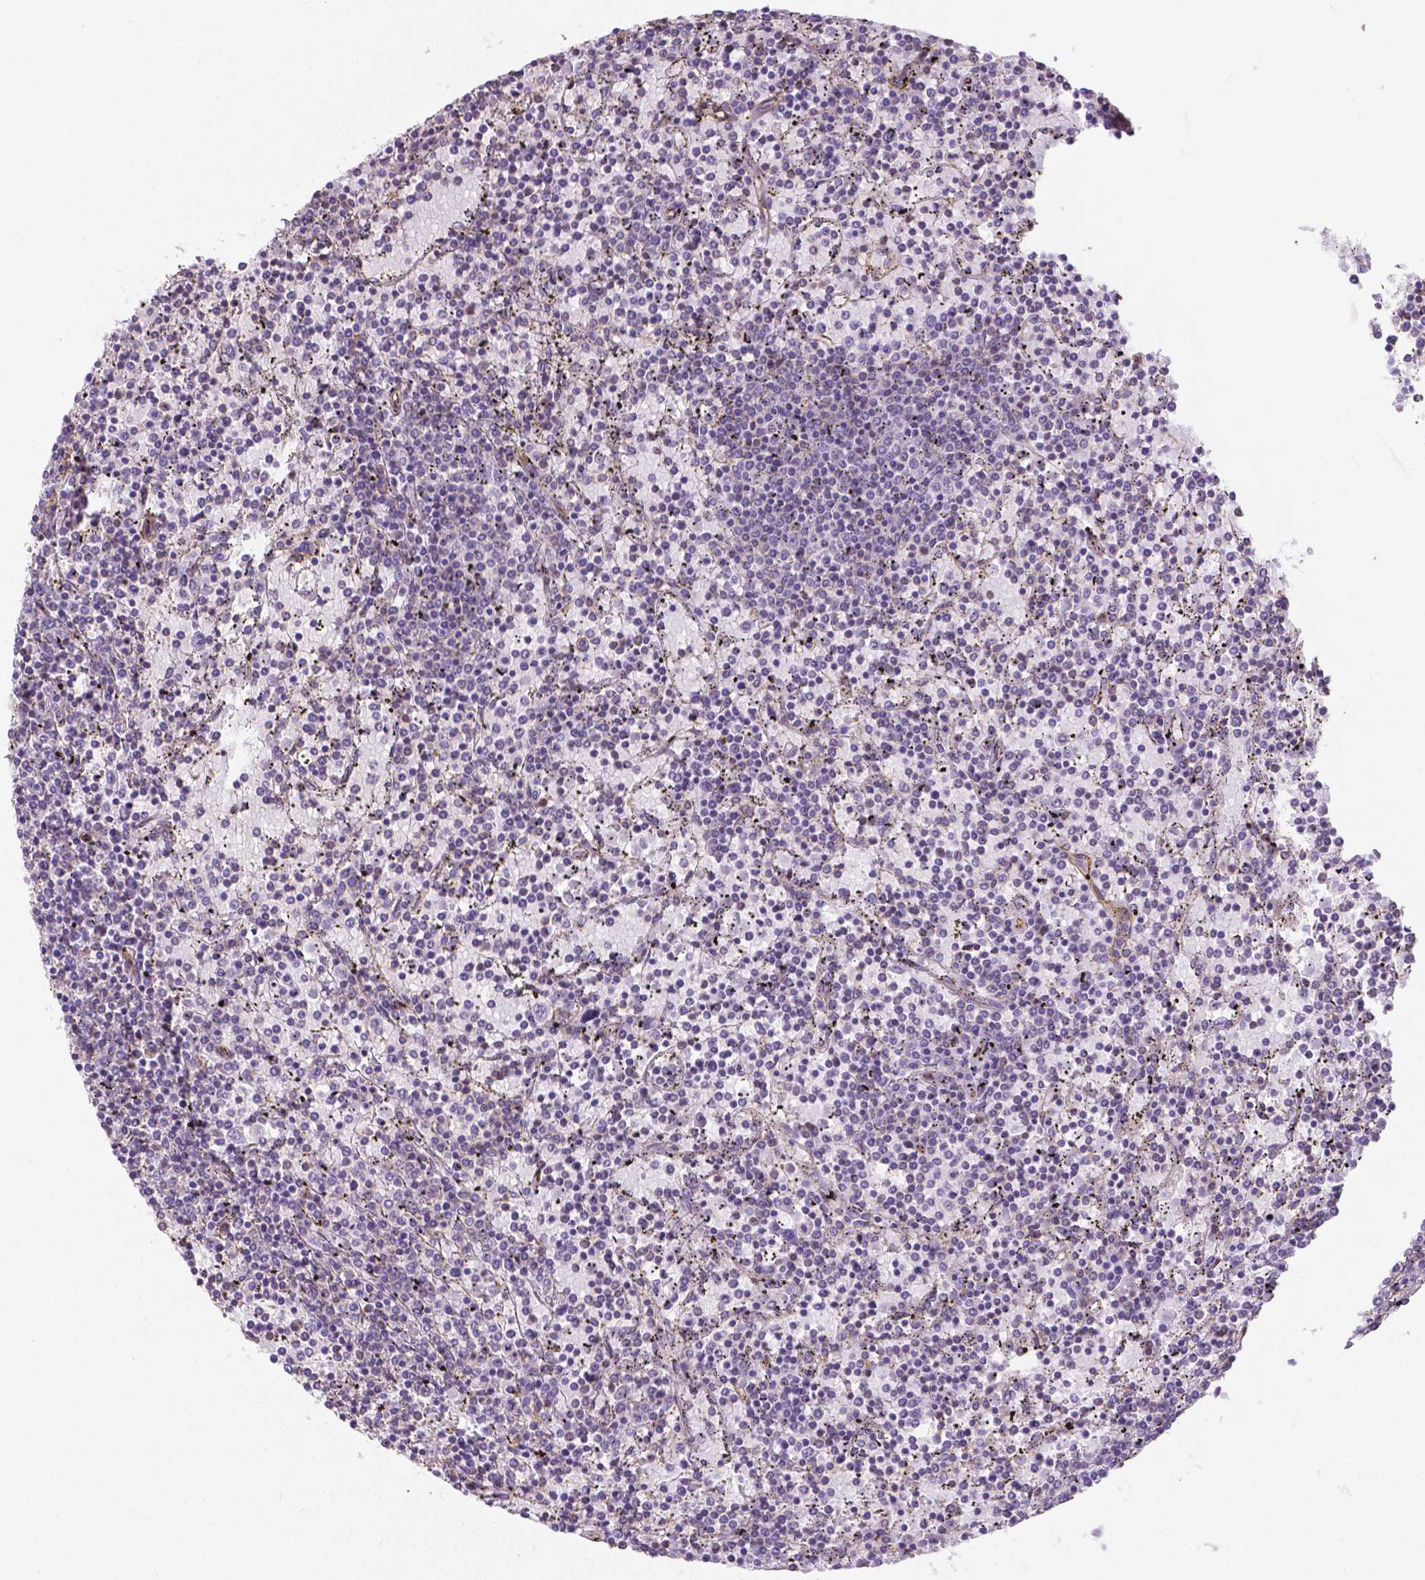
{"staining": {"intensity": "negative", "quantity": "none", "location": "none"}, "tissue": "lymphoma", "cell_type": "Tumor cells", "image_type": "cancer", "snomed": [{"axis": "morphology", "description": "Malignant lymphoma, non-Hodgkin's type, Low grade"}, {"axis": "topography", "description": "Spleen"}], "caption": "This micrograph is of lymphoma stained with immunohistochemistry (IHC) to label a protein in brown with the nuclei are counter-stained blue. There is no staining in tumor cells.", "gene": "CRMP1", "patient": {"sex": "female", "age": 77}}